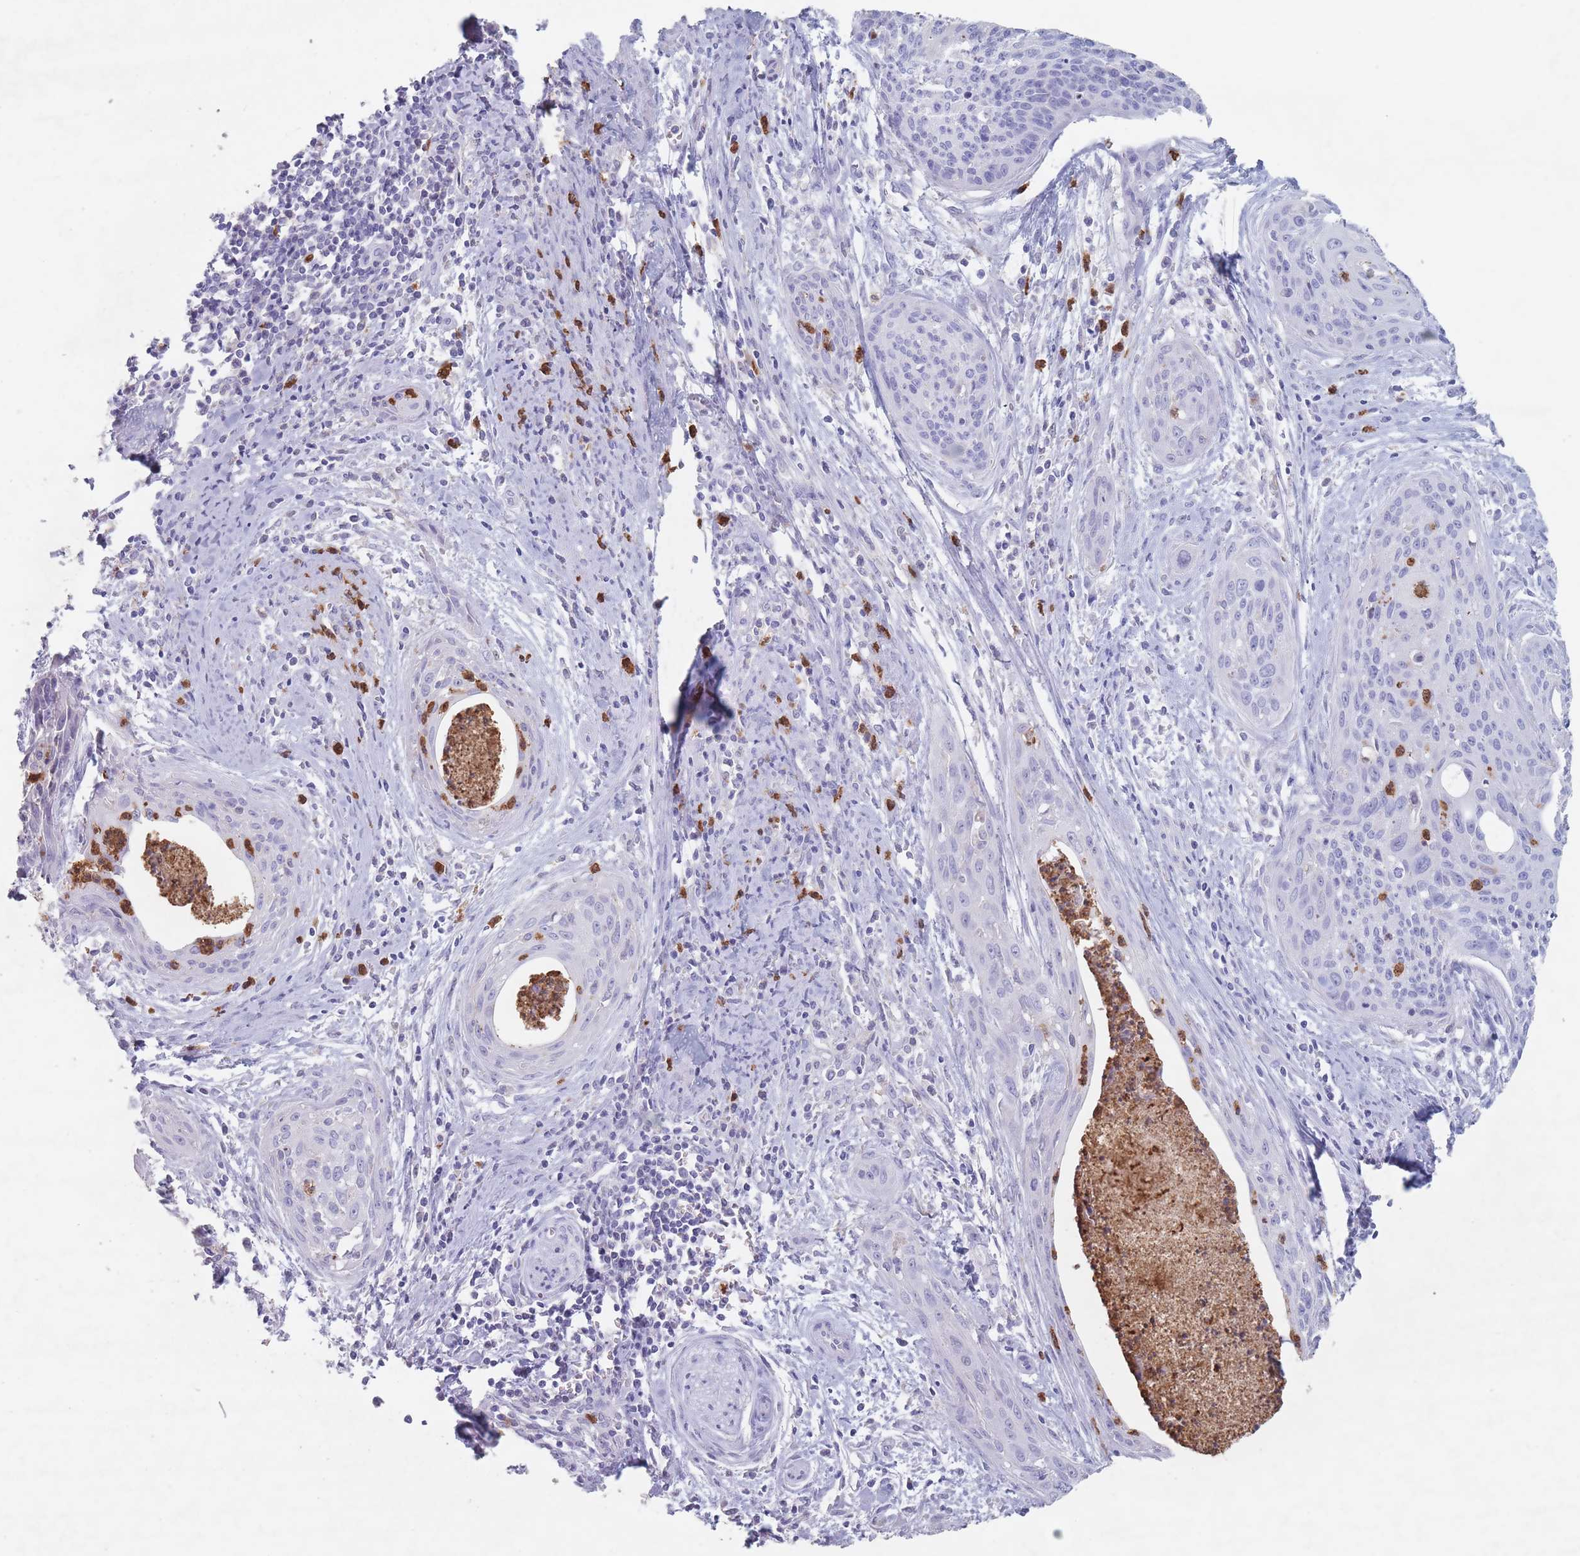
{"staining": {"intensity": "negative", "quantity": "none", "location": "none"}, "tissue": "cervical cancer", "cell_type": "Tumor cells", "image_type": "cancer", "snomed": [{"axis": "morphology", "description": "Squamous cell carcinoma, NOS"}, {"axis": "topography", "description": "Cervix"}], "caption": "There is no significant staining in tumor cells of squamous cell carcinoma (cervical). The staining is performed using DAB brown chromogen with nuclei counter-stained in using hematoxylin.", "gene": "ATP1A3", "patient": {"sex": "female", "age": 55}}